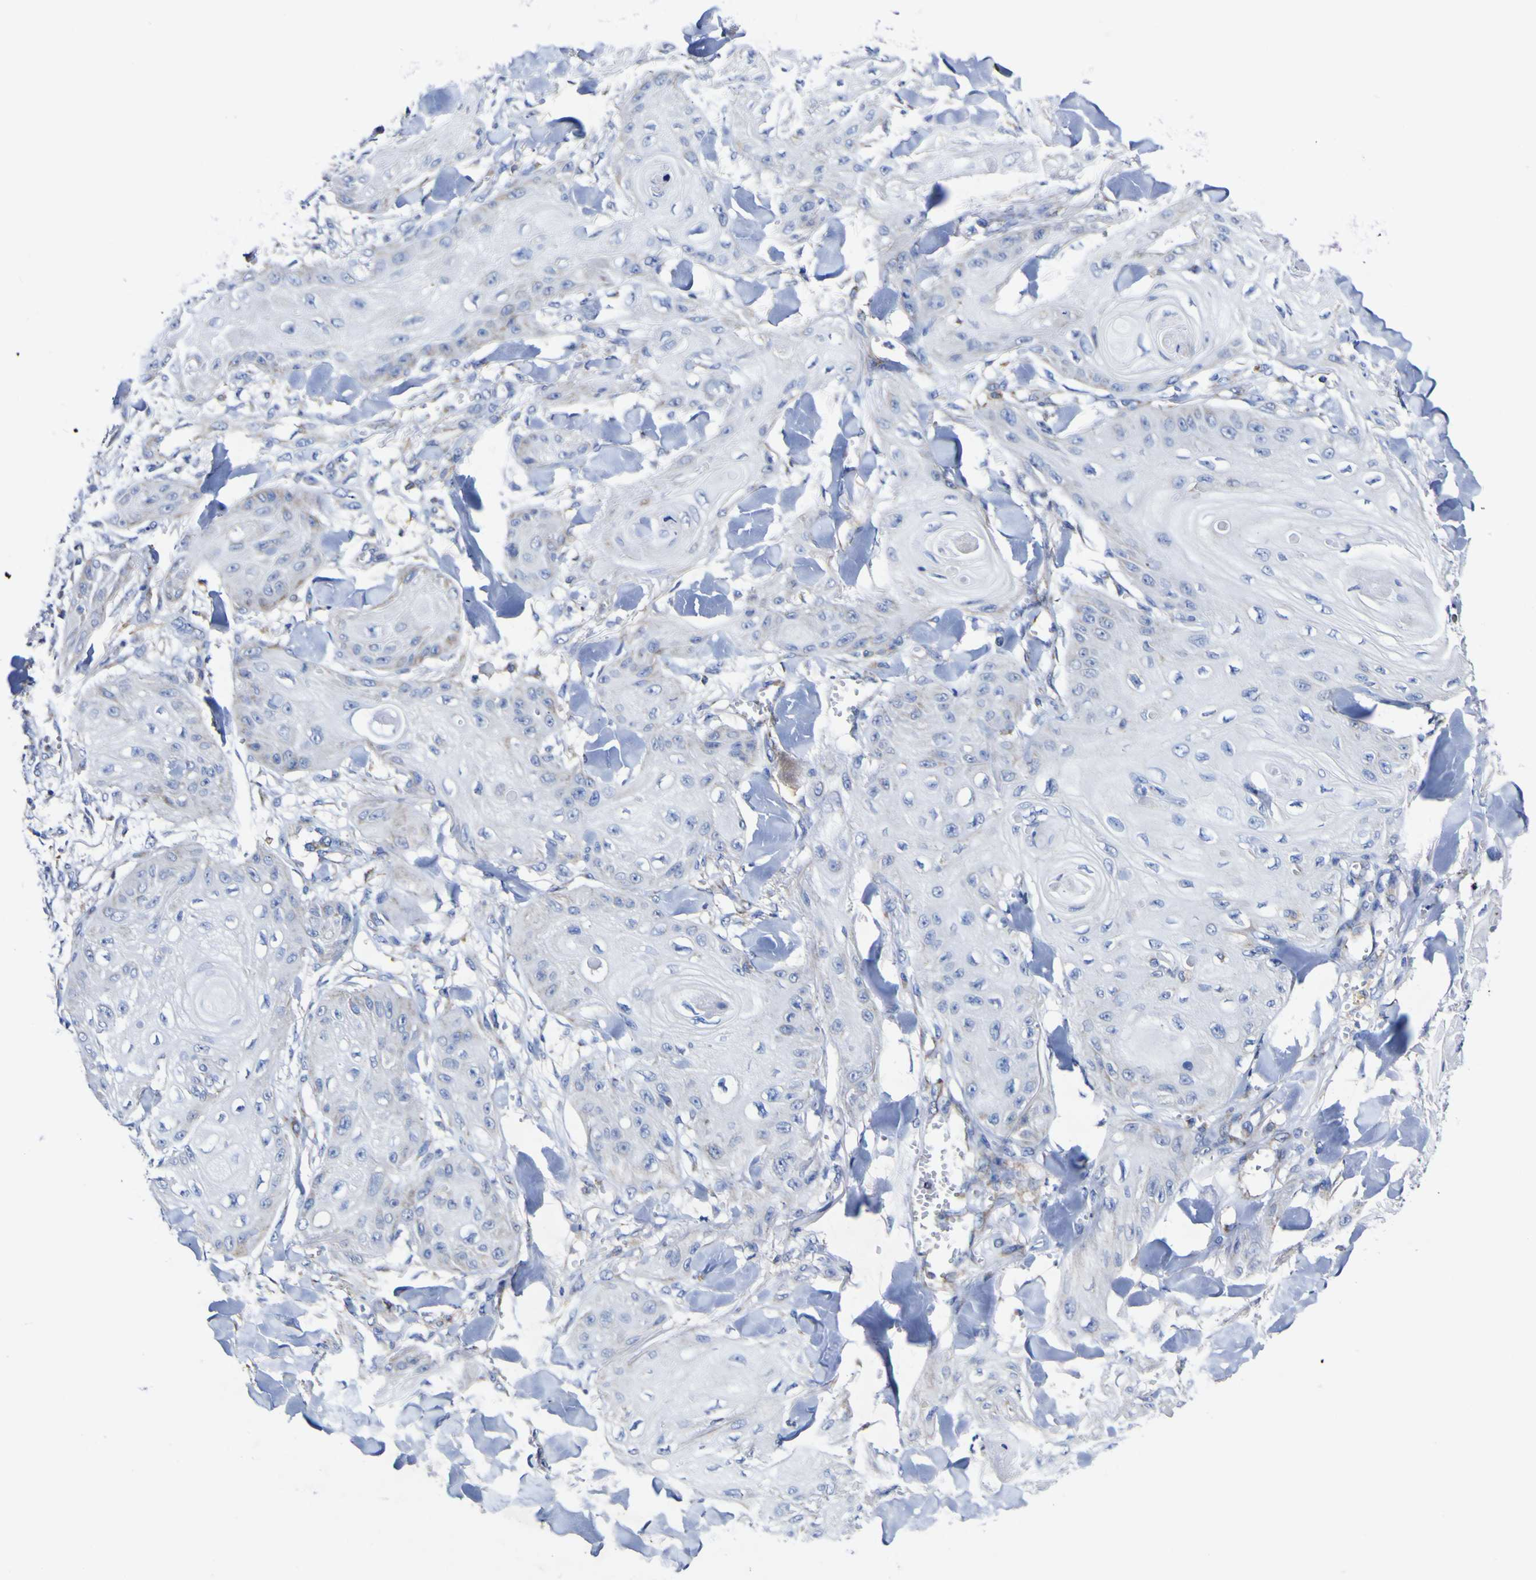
{"staining": {"intensity": "negative", "quantity": "none", "location": "none"}, "tissue": "skin cancer", "cell_type": "Tumor cells", "image_type": "cancer", "snomed": [{"axis": "morphology", "description": "Squamous cell carcinoma, NOS"}, {"axis": "topography", "description": "Skin"}], "caption": "Tumor cells show no significant protein positivity in skin squamous cell carcinoma. Nuclei are stained in blue.", "gene": "CCDC90B", "patient": {"sex": "male", "age": 74}}